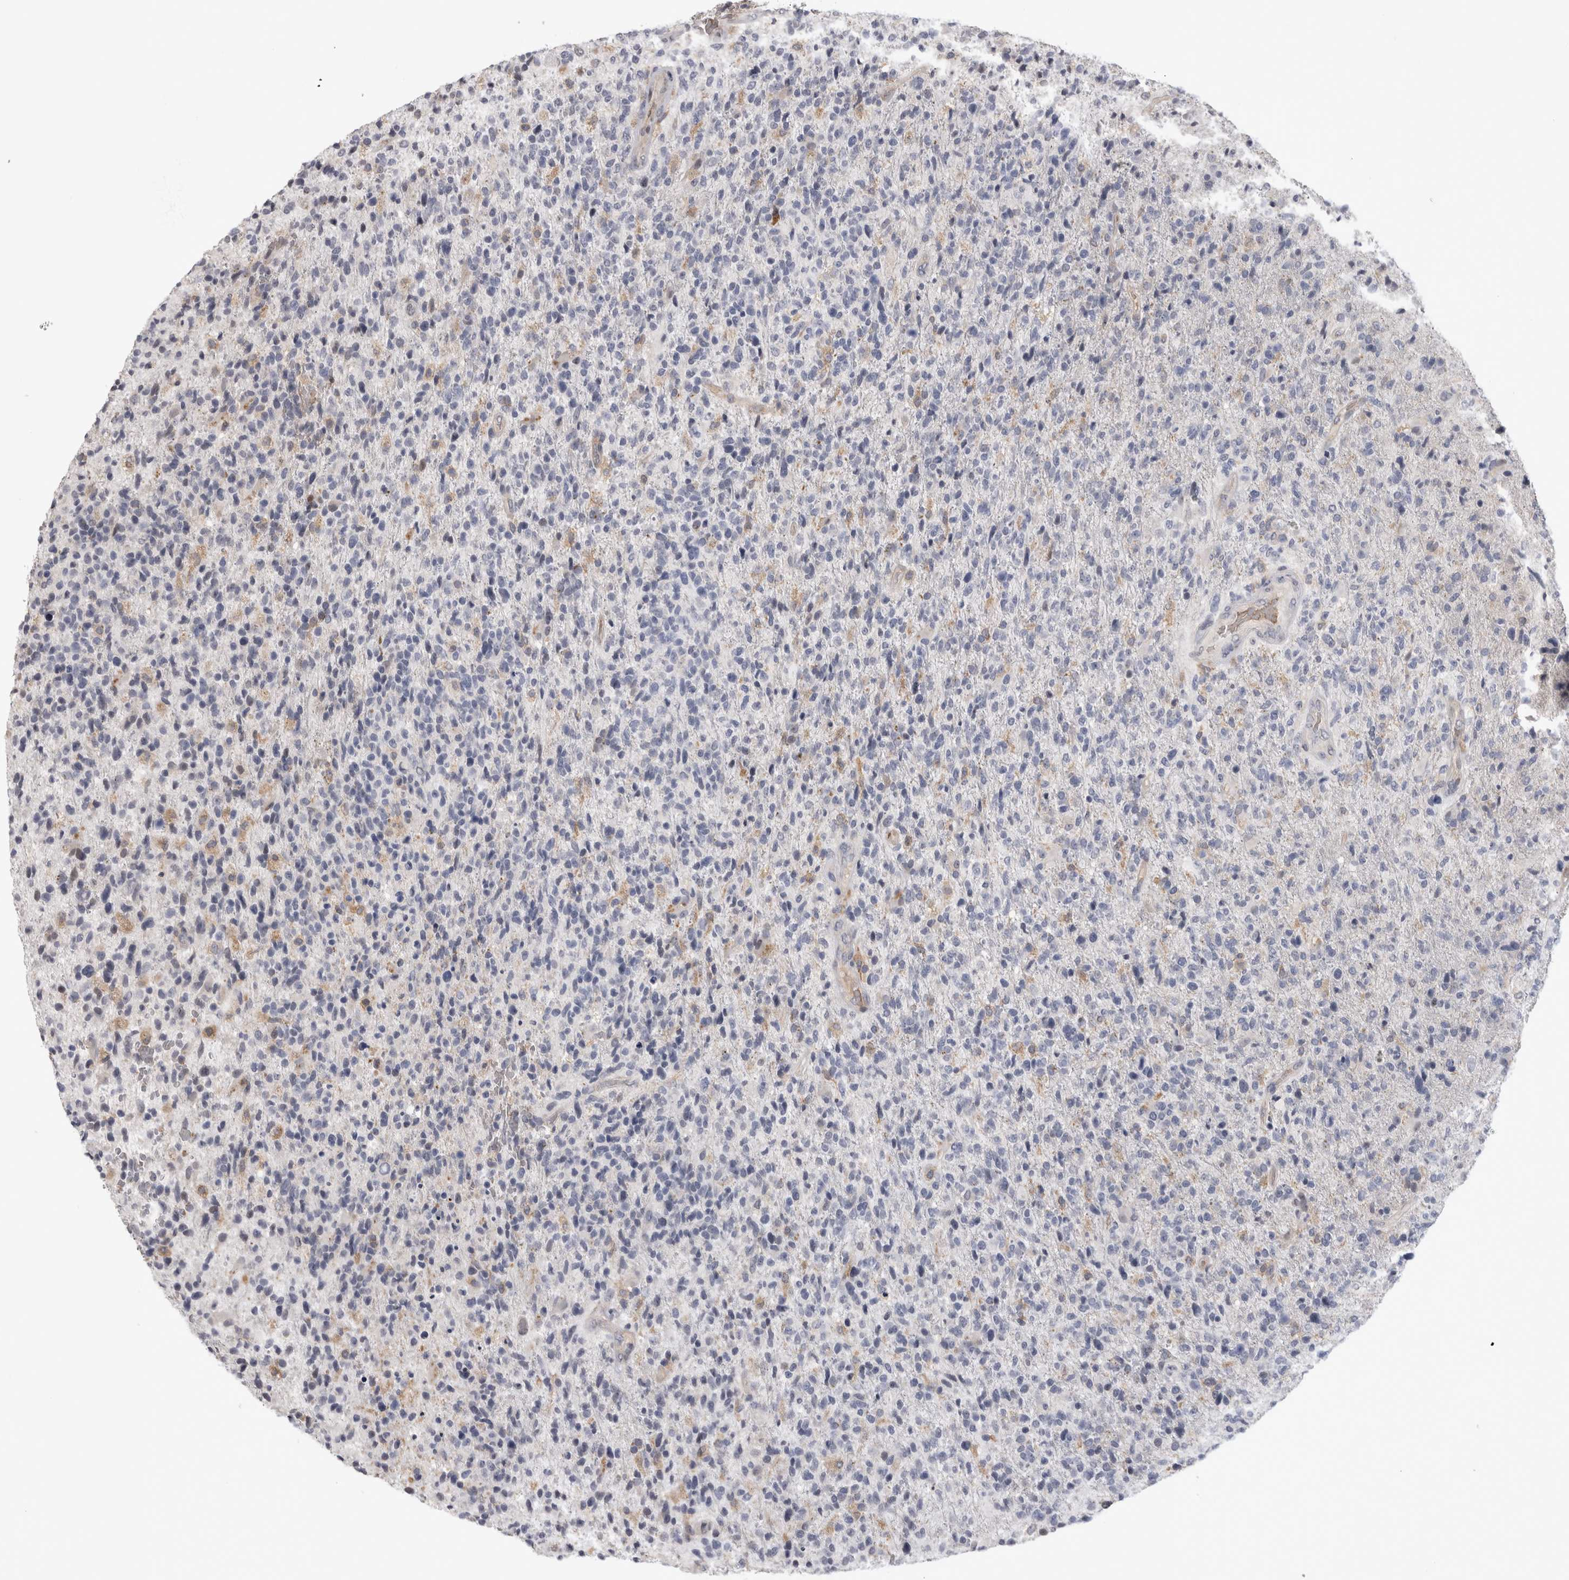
{"staining": {"intensity": "negative", "quantity": "none", "location": "none"}, "tissue": "glioma", "cell_type": "Tumor cells", "image_type": "cancer", "snomed": [{"axis": "morphology", "description": "Glioma, malignant, High grade"}, {"axis": "topography", "description": "Brain"}], "caption": "Photomicrograph shows no protein staining in tumor cells of malignant glioma (high-grade) tissue.", "gene": "IFI44", "patient": {"sex": "male", "age": 72}}